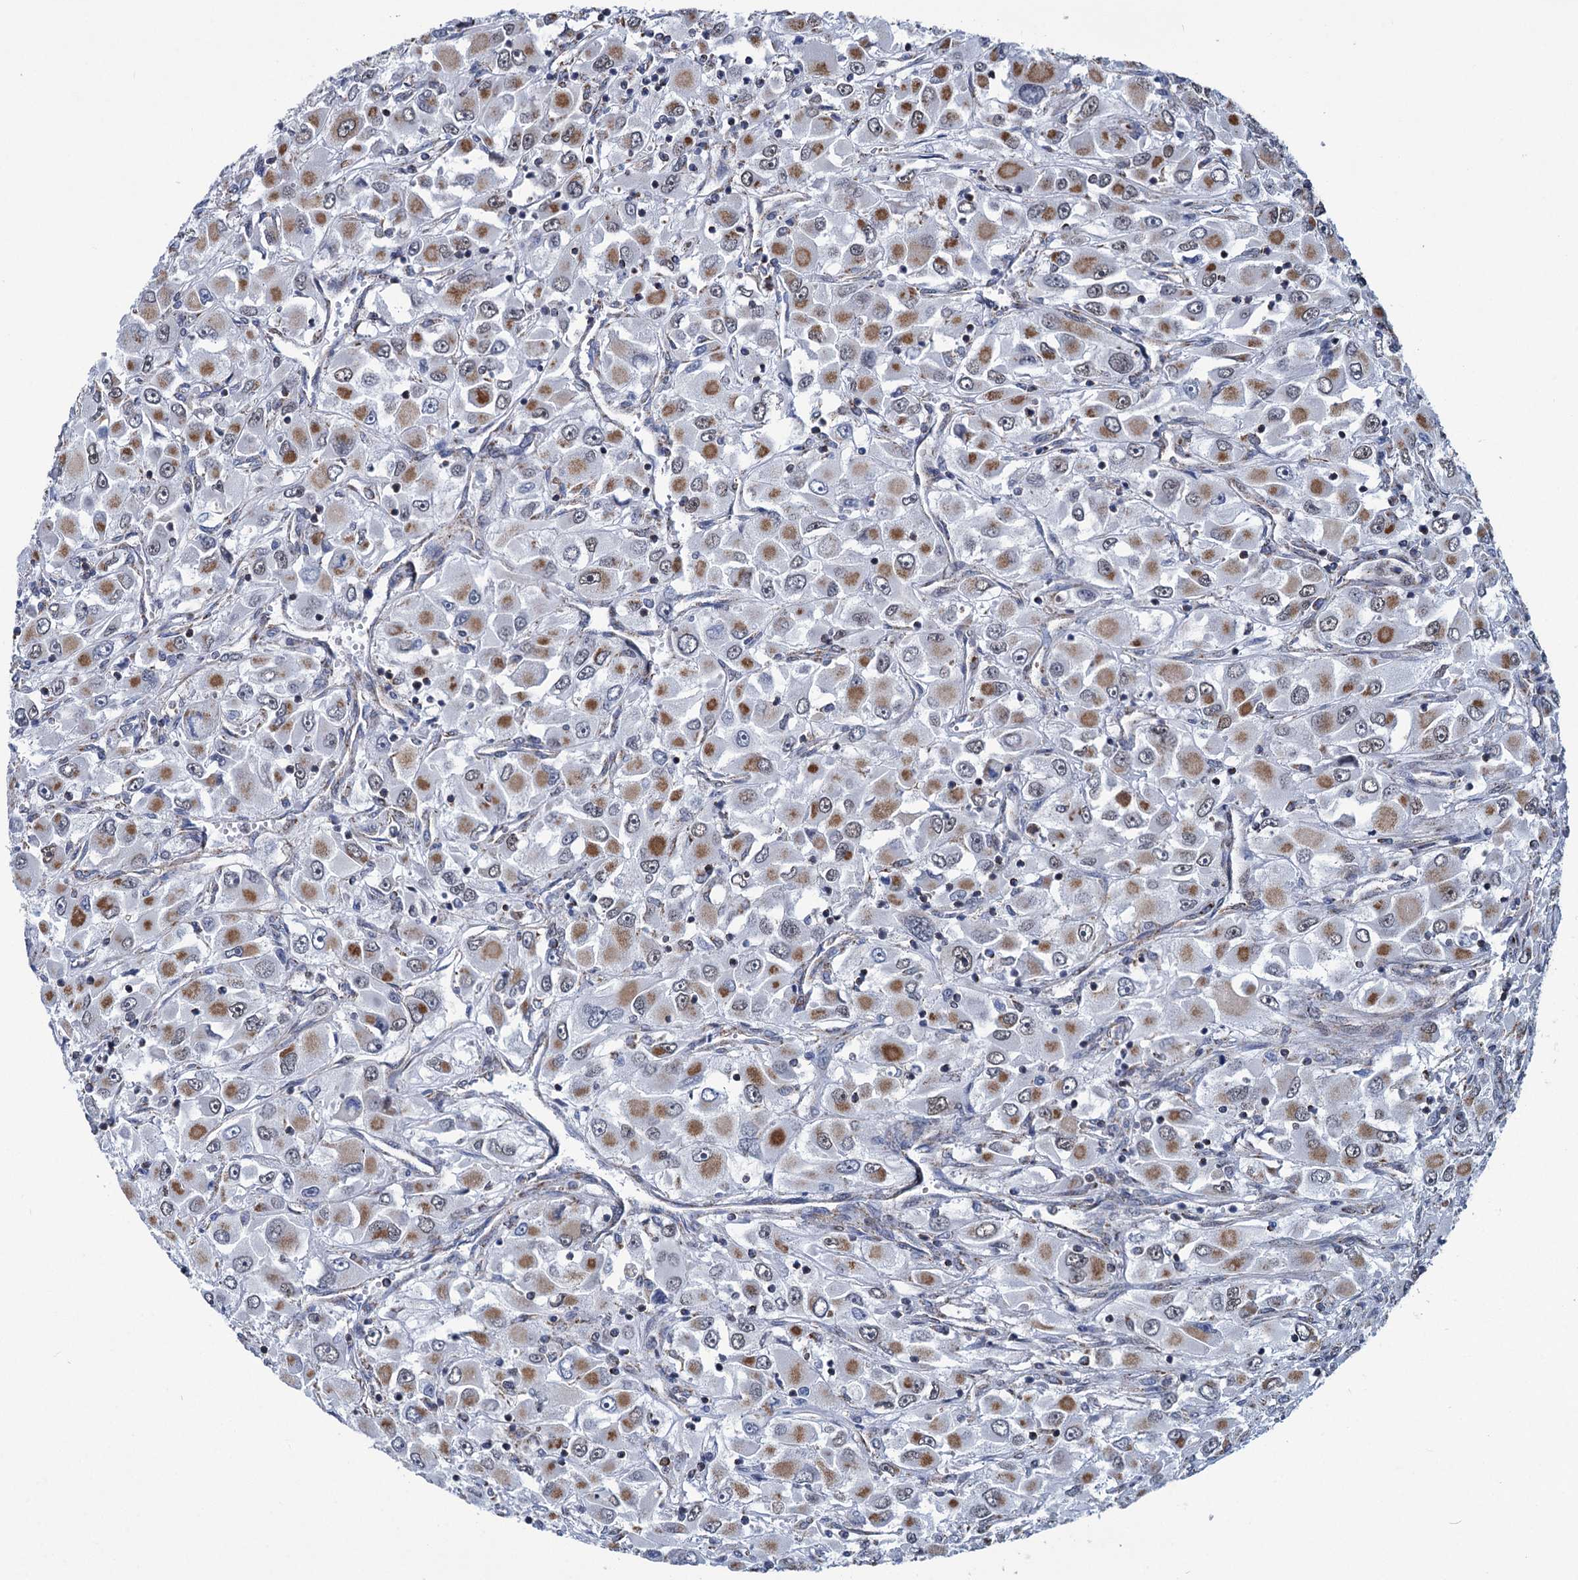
{"staining": {"intensity": "moderate", "quantity": ">75%", "location": "cytoplasmic/membranous,nuclear"}, "tissue": "renal cancer", "cell_type": "Tumor cells", "image_type": "cancer", "snomed": [{"axis": "morphology", "description": "Adenocarcinoma, NOS"}, {"axis": "topography", "description": "Kidney"}], "caption": "Immunohistochemistry (IHC) photomicrograph of neoplastic tissue: renal cancer stained using immunohistochemistry (IHC) exhibits medium levels of moderate protein expression localized specifically in the cytoplasmic/membranous and nuclear of tumor cells, appearing as a cytoplasmic/membranous and nuclear brown color.", "gene": "MORN3", "patient": {"sex": "female", "age": 52}}